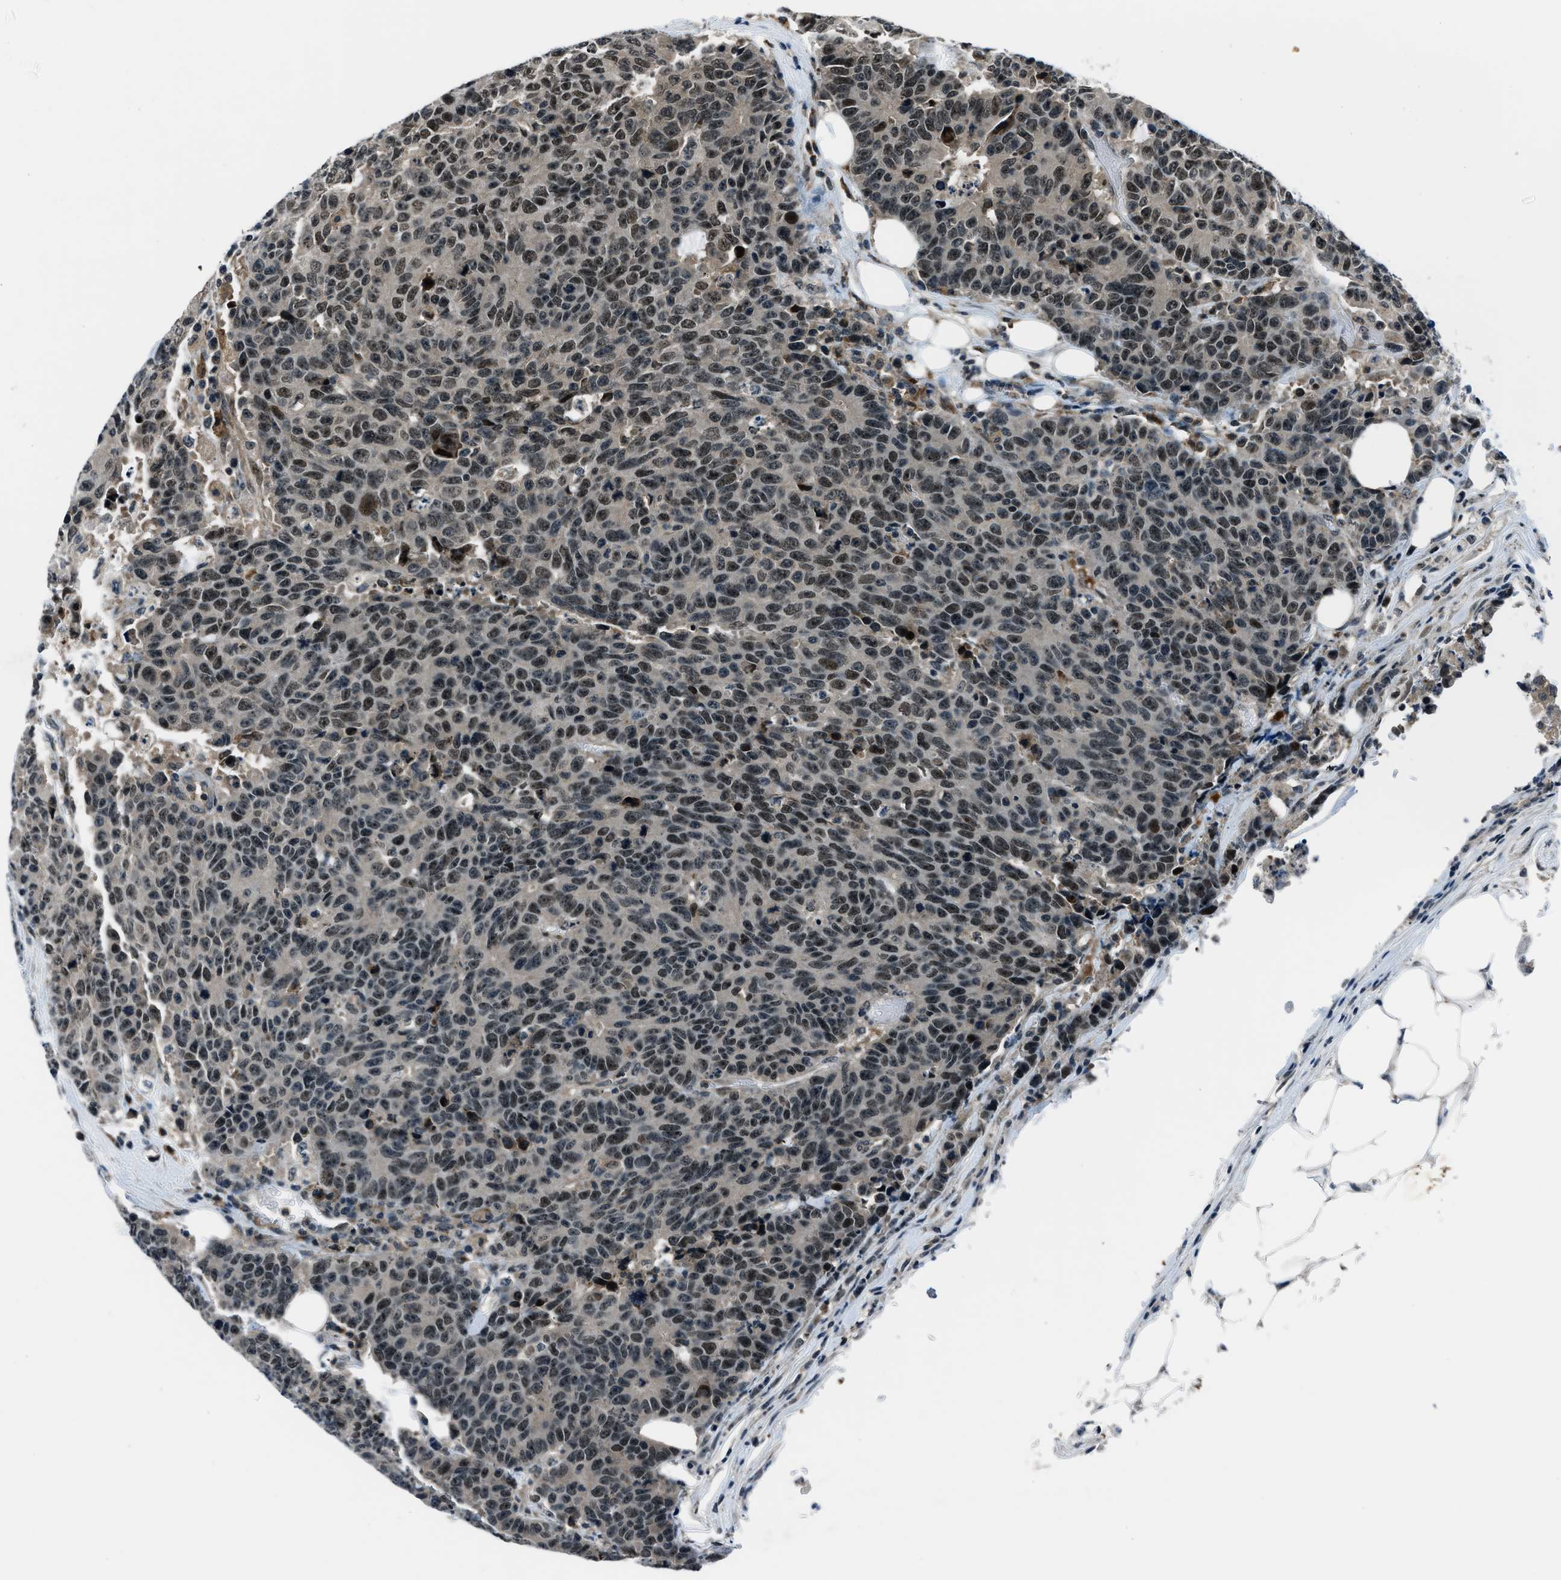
{"staining": {"intensity": "weak", "quantity": ">75%", "location": "nuclear"}, "tissue": "colorectal cancer", "cell_type": "Tumor cells", "image_type": "cancer", "snomed": [{"axis": "morphology", "description": "Adenocarcinoma, NOS"}, {"axis": "topography", "description": "Colon"}], "caption": "Human adenocarcinoma (colorectal) stained with a protein marker demonstrates weak staining in tumor cells.", "gene": "ACTL9", "patient": {"sex": "female", "age": 86}}